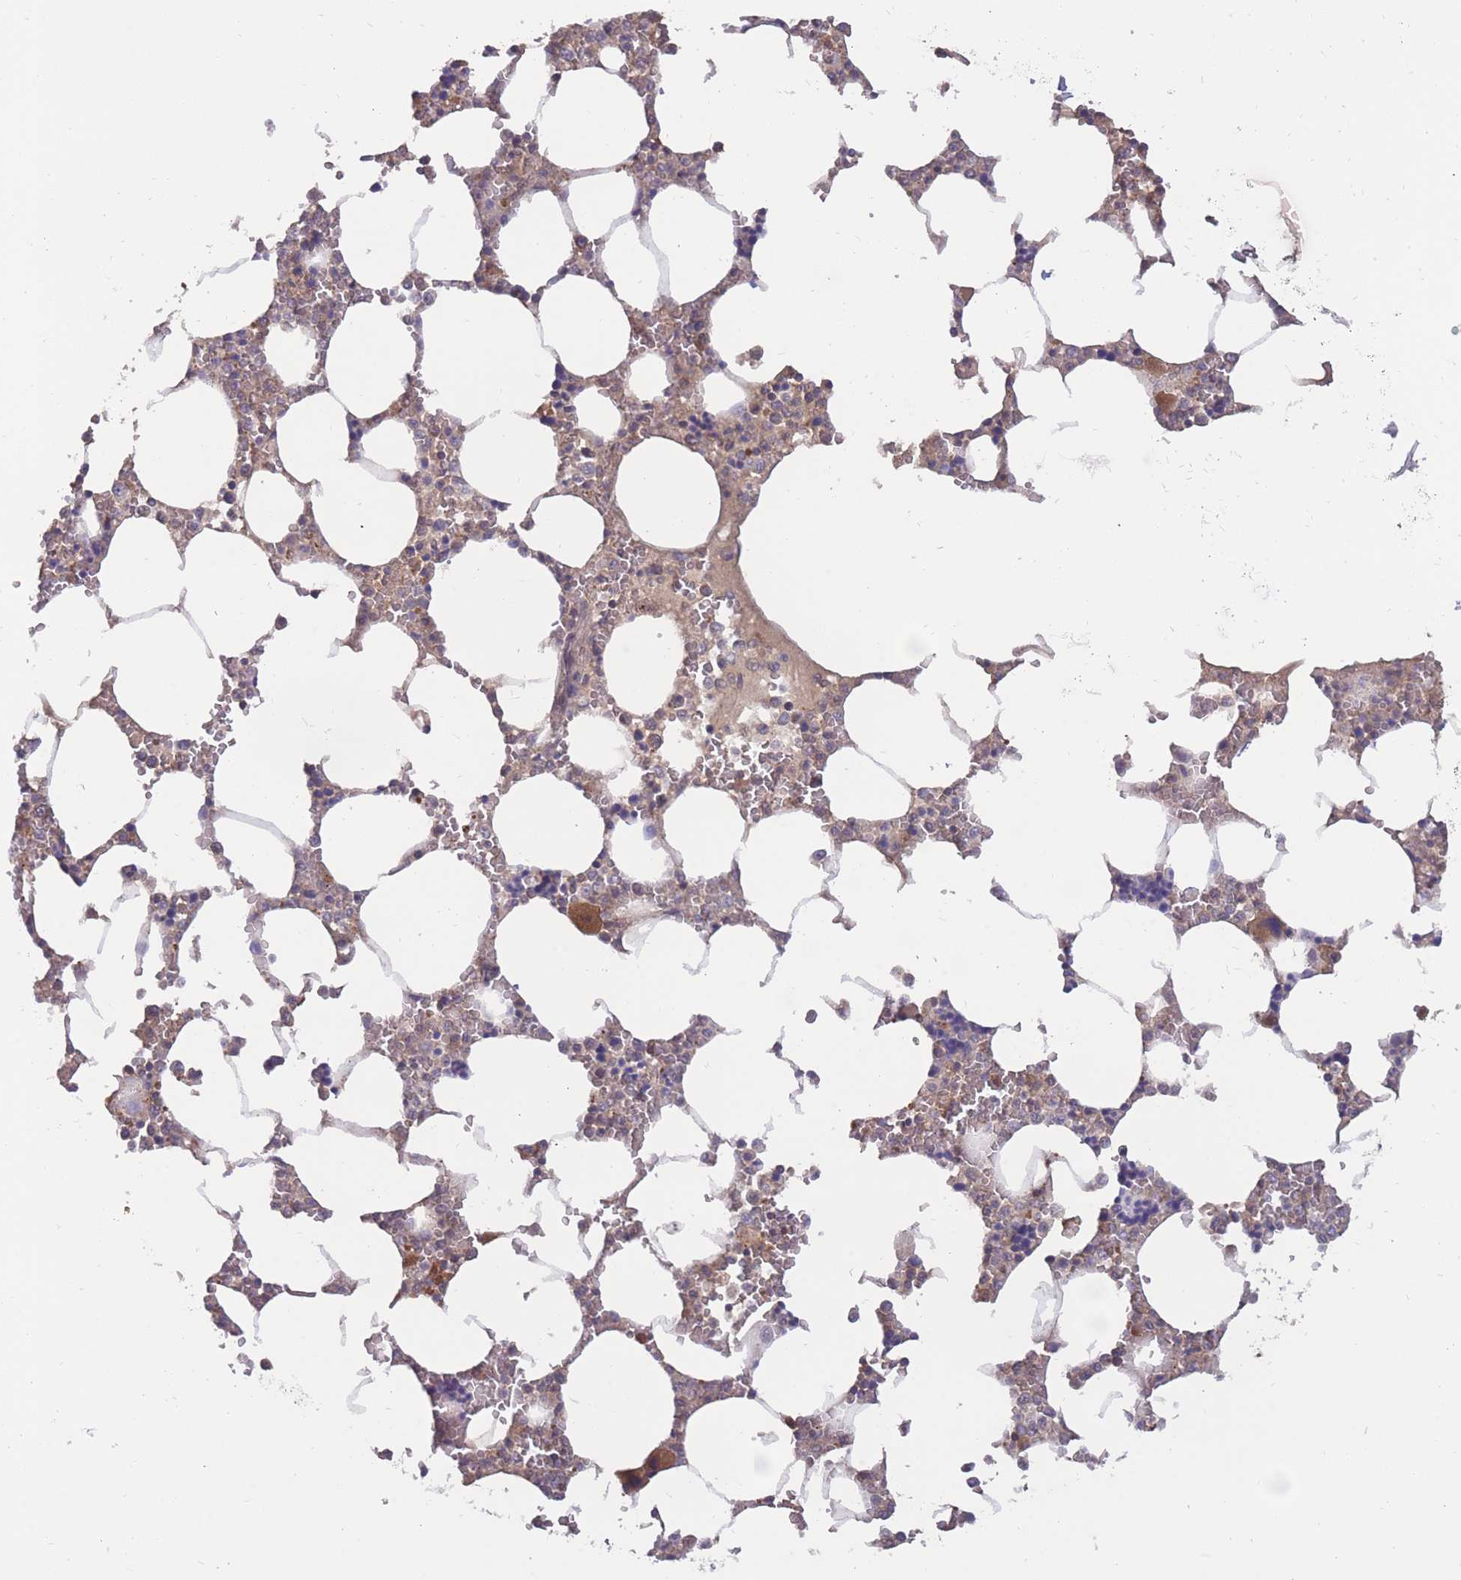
{"staining": {"intensity": "moderate", "quantity": "<25%", "location": "cytoplasmic/membranous"}, "tissue": "bone marrow", "cell_type": "Hematopoietic cells", "image_type": "normal", "snomed": [{"axis": "morphology", "description": "Normal tissue, NOS"}, {"axis": "topography", "description": "Bone marrow"}], "caption": "Immunohistochemistry of normal human bone marrow reveals low levels of moderate cytoplasmic/membranous positivity in approximately <25% of hematopoietic cells.", "gene": "UBE2NL", "patient": {"sex": "male", "age": 64}}